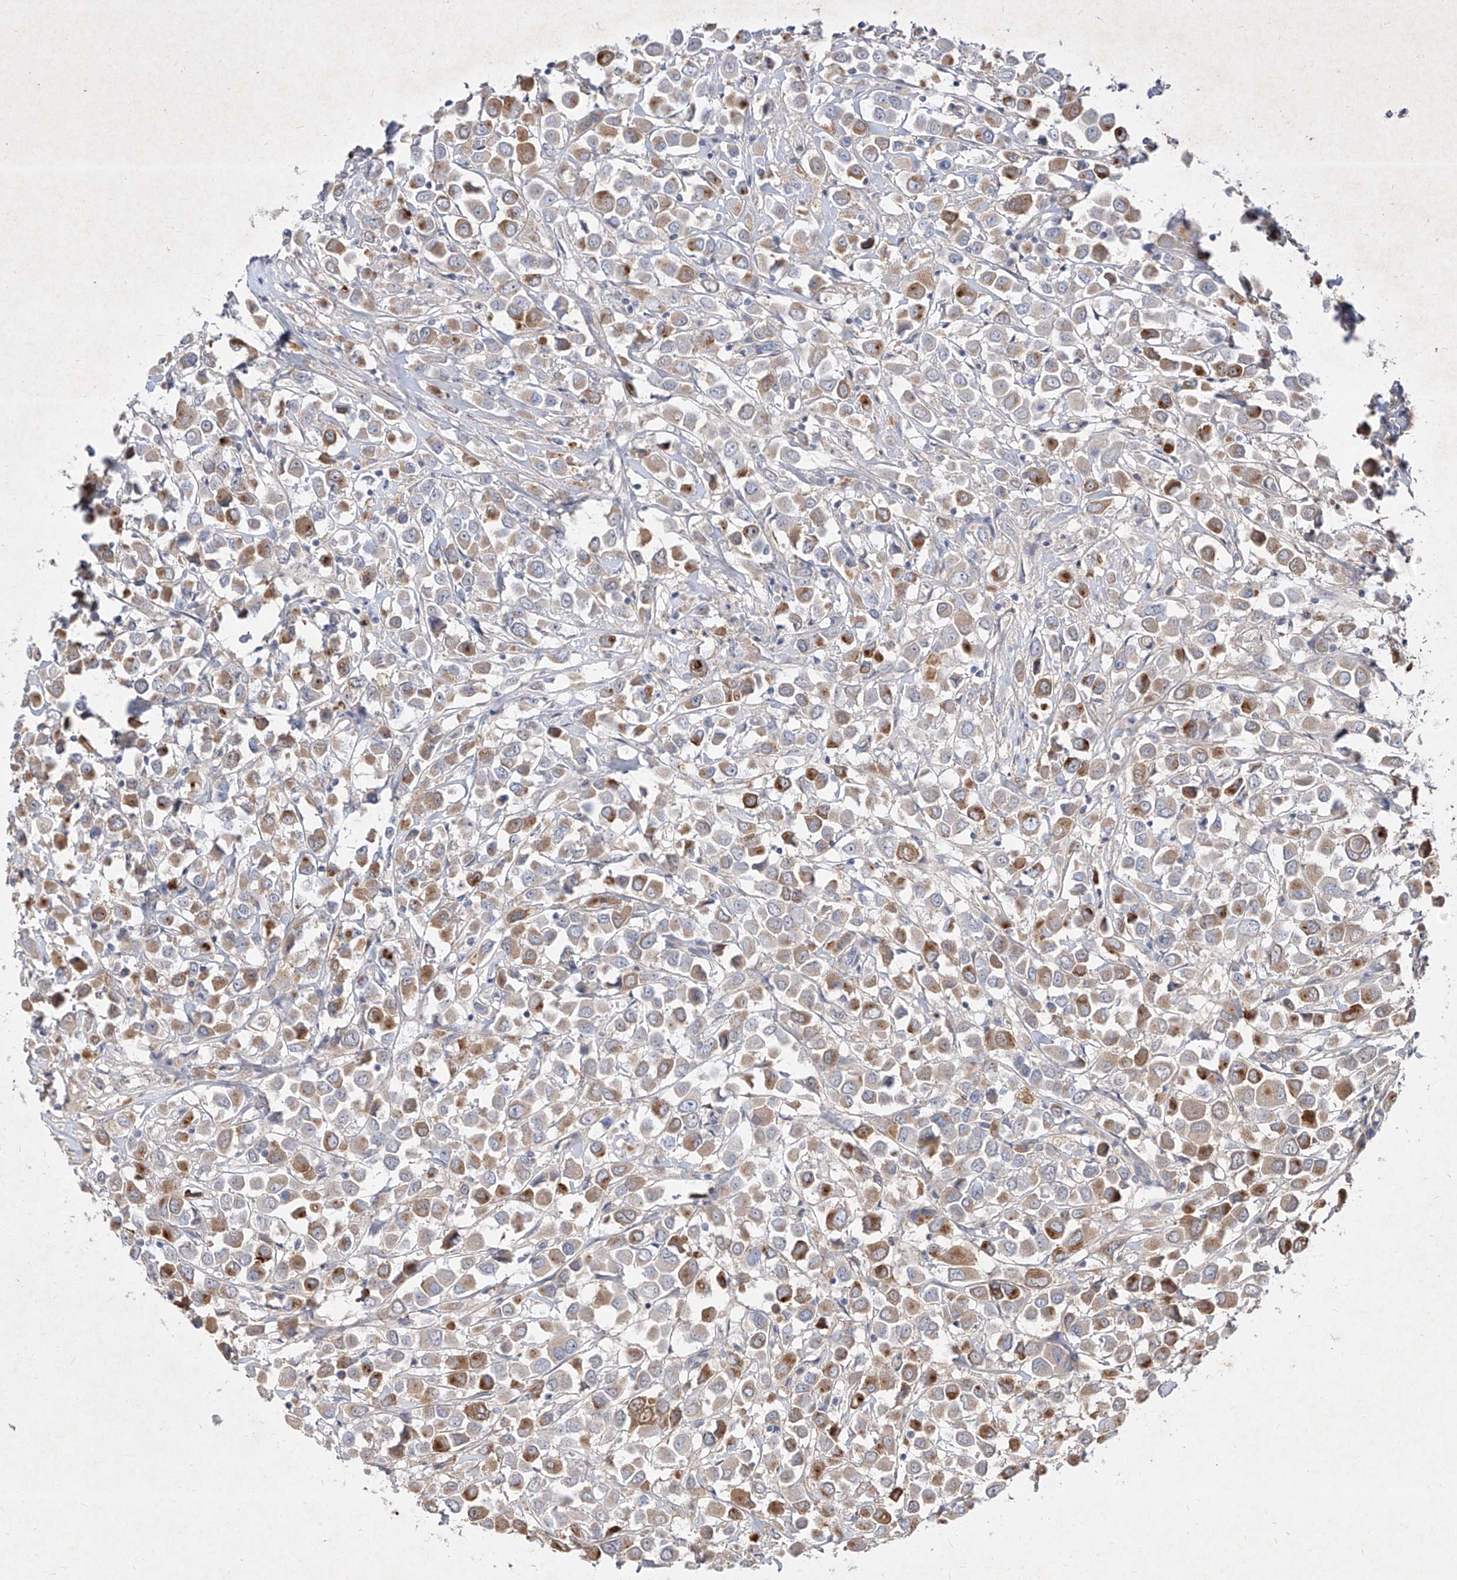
{"staining": {"intensity": "moderate", "quantity": "25%-75%", "location": "cytoplasmic/membranous"}, "tissue": "breast cancer", "cell_type": "Tumor cells", "image_type": "cancer", "snomed": [{"axis": "morphology", "description": "Duct carcinoma"}, {"axis": "topography", "description": "Breast"}], "caption": "A micrograph showing moderate cytoplasmic/membranous positivity in about 25%-75% of tumor cells in breast infiltrating ductal carcinoma, as visualized by brown immunohistochemical staining.", "gene": "C4A", "patient": {"sex": "female", "age": 61}}